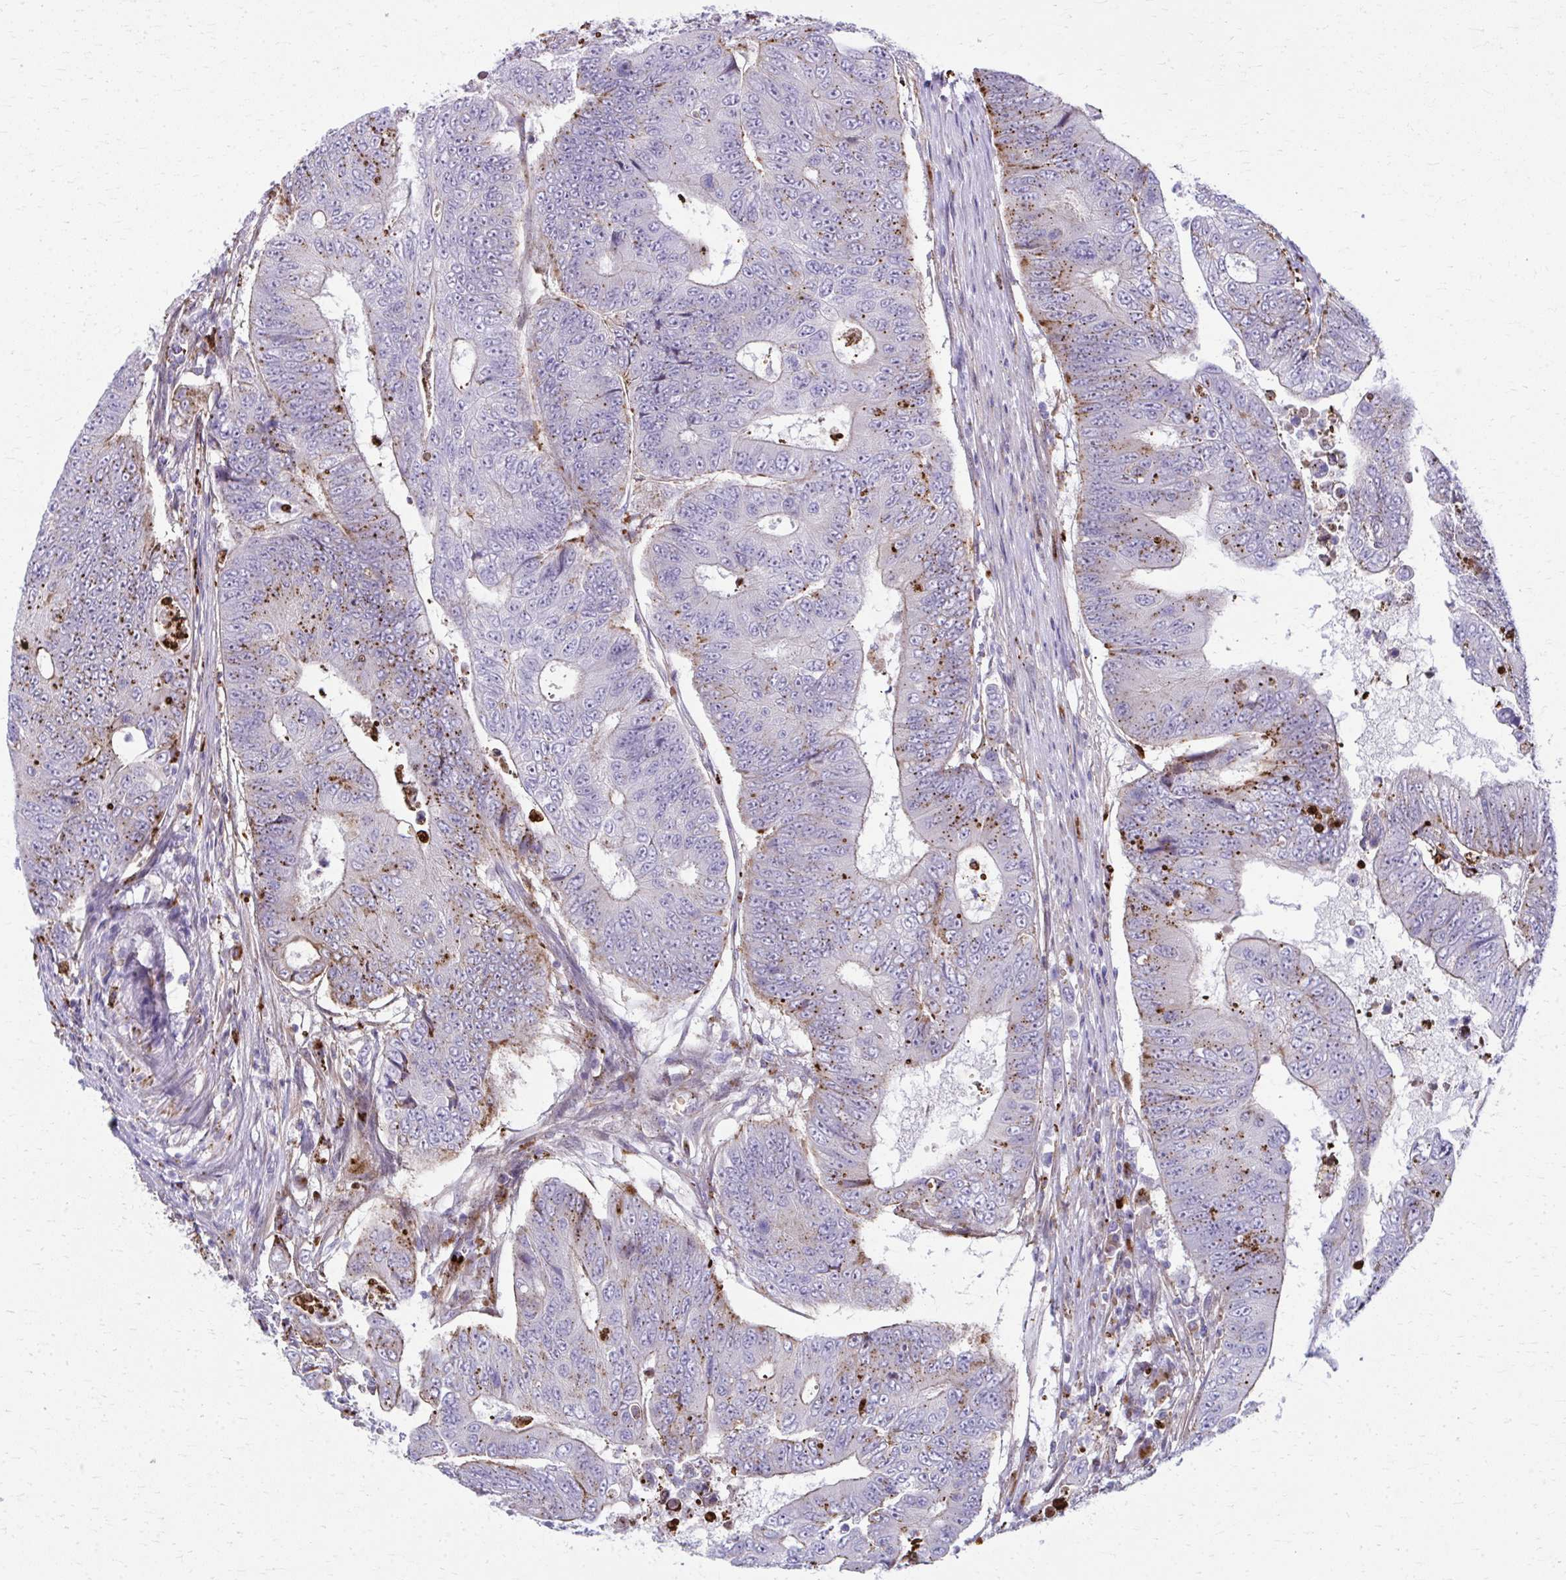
{"staining": {"intensity": "moderate", "quantity": "25%-75%", "location": "cytoplasmic/membranous"}, "tissue": "colorectal cancer", "cell_type": "Tumor cells", "image_type": "cancer", "snomed": [{"axis": "morphology", "description": "Adenocarcinoma, NOS"}, {"axis": "topography", "description": "Colon"}], "caption": "Moderate cytoplasmic/membranous positivity is seen in about 25%-75% of tumor cells in colorectal cancer (adenocarcinoma). The staining was performed using DAB, with brown indicating positive protein expression. Nuclei are stained blue with hematoxylin.", "gene": "LRRC4B", "patient": {"sex": "female", "age": 48}}